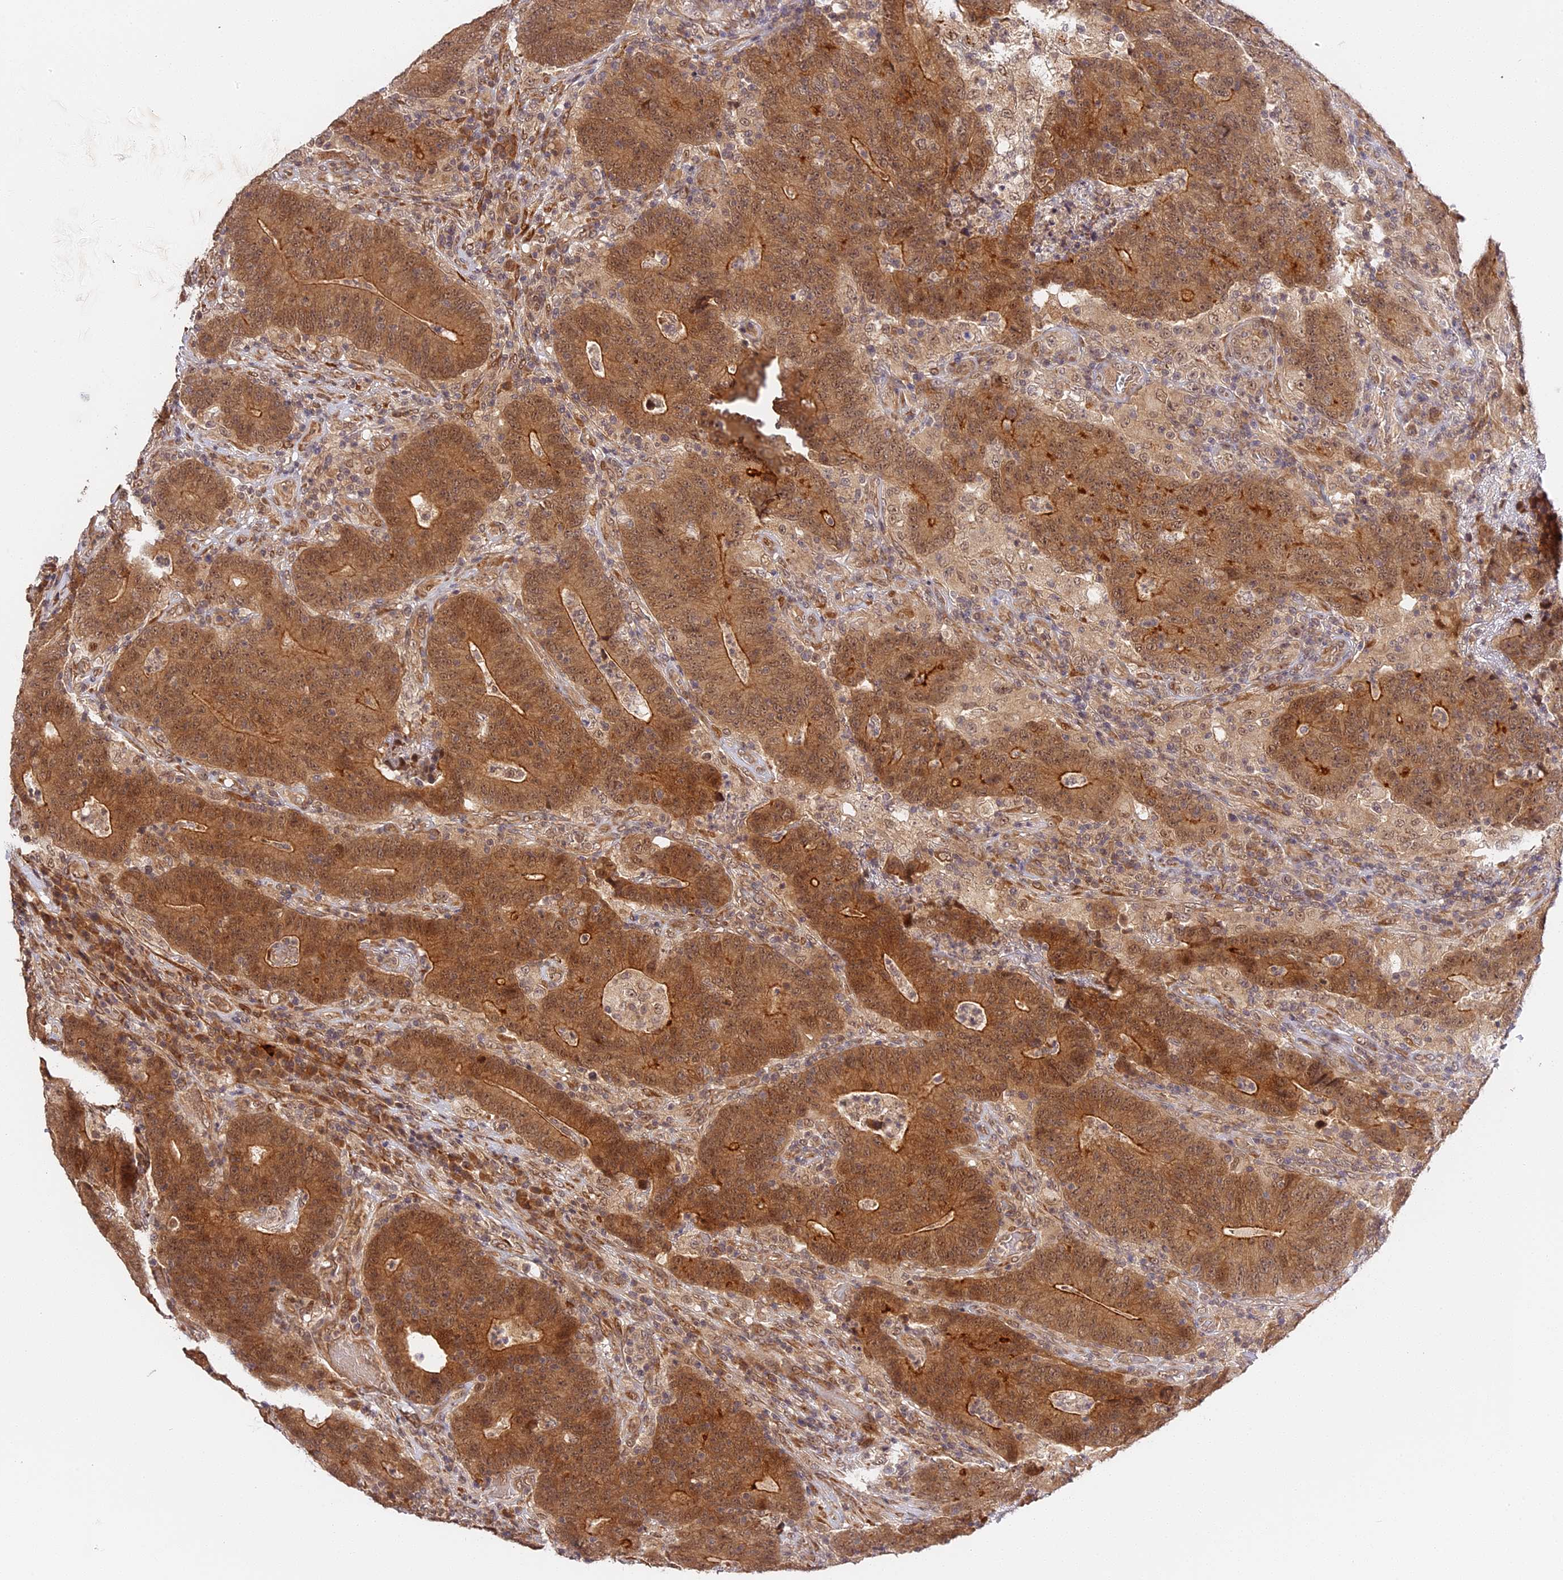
{"staining": {"intensity": "moderate", "quantity": ">75%", "location": "cytoplasmic/membranous"}, "tissue": "colorectal cancer", "cell_type": "Tumor cells", "image_type": "cancer", "snomed": [{"axis": "morphology", "description": "Normal tissue, NOS"}, {"axis": "morphology", "description": "Adenocarcinoma, NOS"}, {"axis": "topography", "description": "Colon"}], "caption": "Adenocarcinoma (colorectal) stained with a brown dye reveals moderate cytoplasmic/membranous positive expression in approximately >75% of tumor cells.", "gene": "IMPACT", "patient": {"sex": "female", "age": 75}}